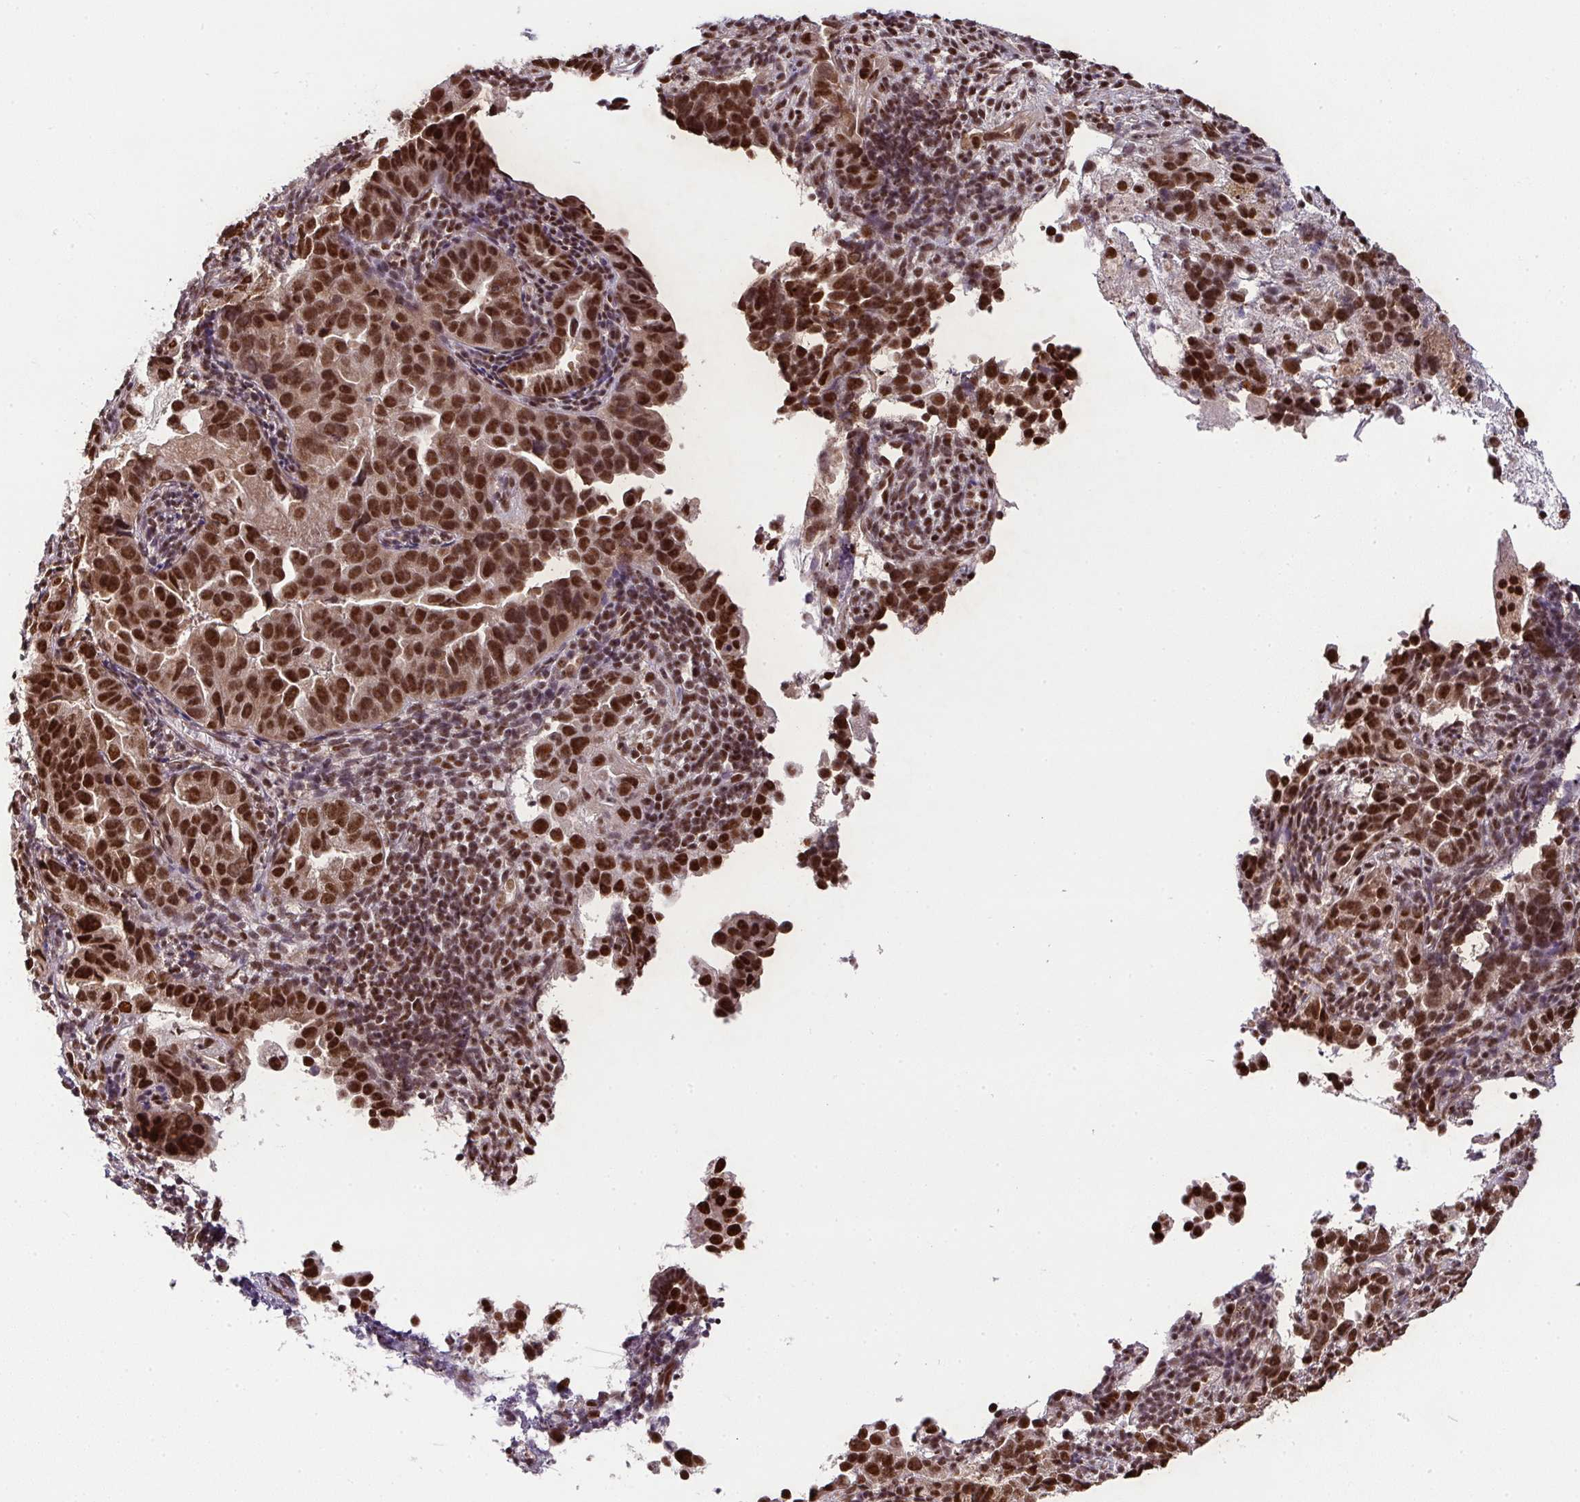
{"staining": {"intensity": "strong", "quantity": ">75%", "location": "nuclear"}, "tissue": "endometrial cancer", "cell_type": "Tumor cells", "image_type": "cancer", "snomed": [{"axis": "morphology", "description": "Adenocarcinoma, NOS"}, {"axis": "topography", "description": "Endometrium"}], "caption": "An immunohistochemistry image of neoplastic tissue is shown. Protein staining in brown shows strong nuclear positivity in endometrial adenocarcinoma within tumor cells.", "gene": "PLK1", "patient": {"sex": "female", "age": 57}}